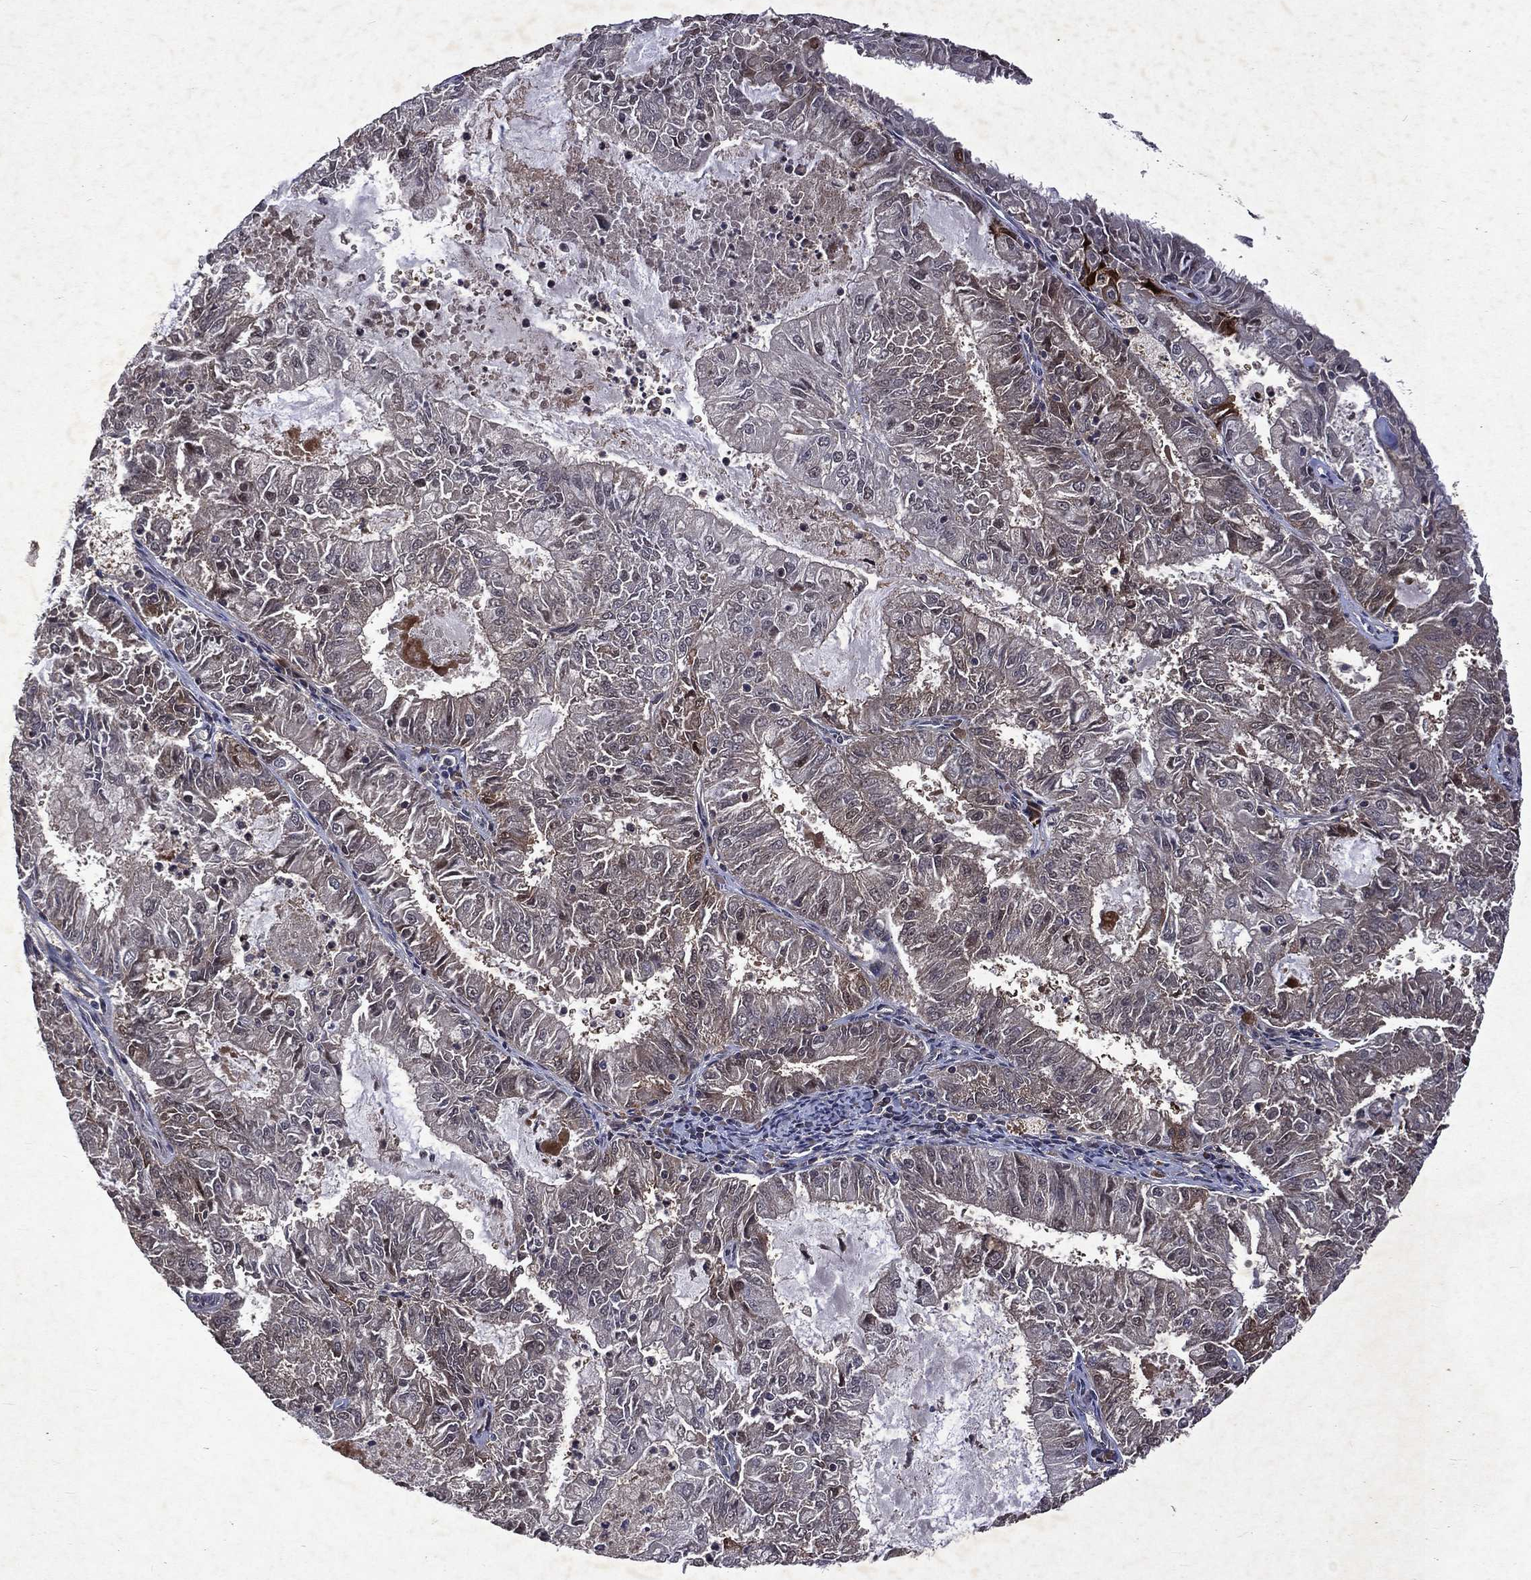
{"staining": {"intensity": "negative", "quantity": "none", "location": "none"}, "tissue": "endometrial cancer", "cell_type": "Tumor cells", "image_type": "cancer", "snomed": [{"axis": "morphology", "description": "Adenocarcinoma, NOS"}, {"axis": "topography", "description": "Endometrium"}], "caption": "Protein analysis of endometrial adenocarcinoma demonstrates no significant staining in tumor cells.", "gene": "MTAP", "patient": {"sex": "female", "age": 57}}